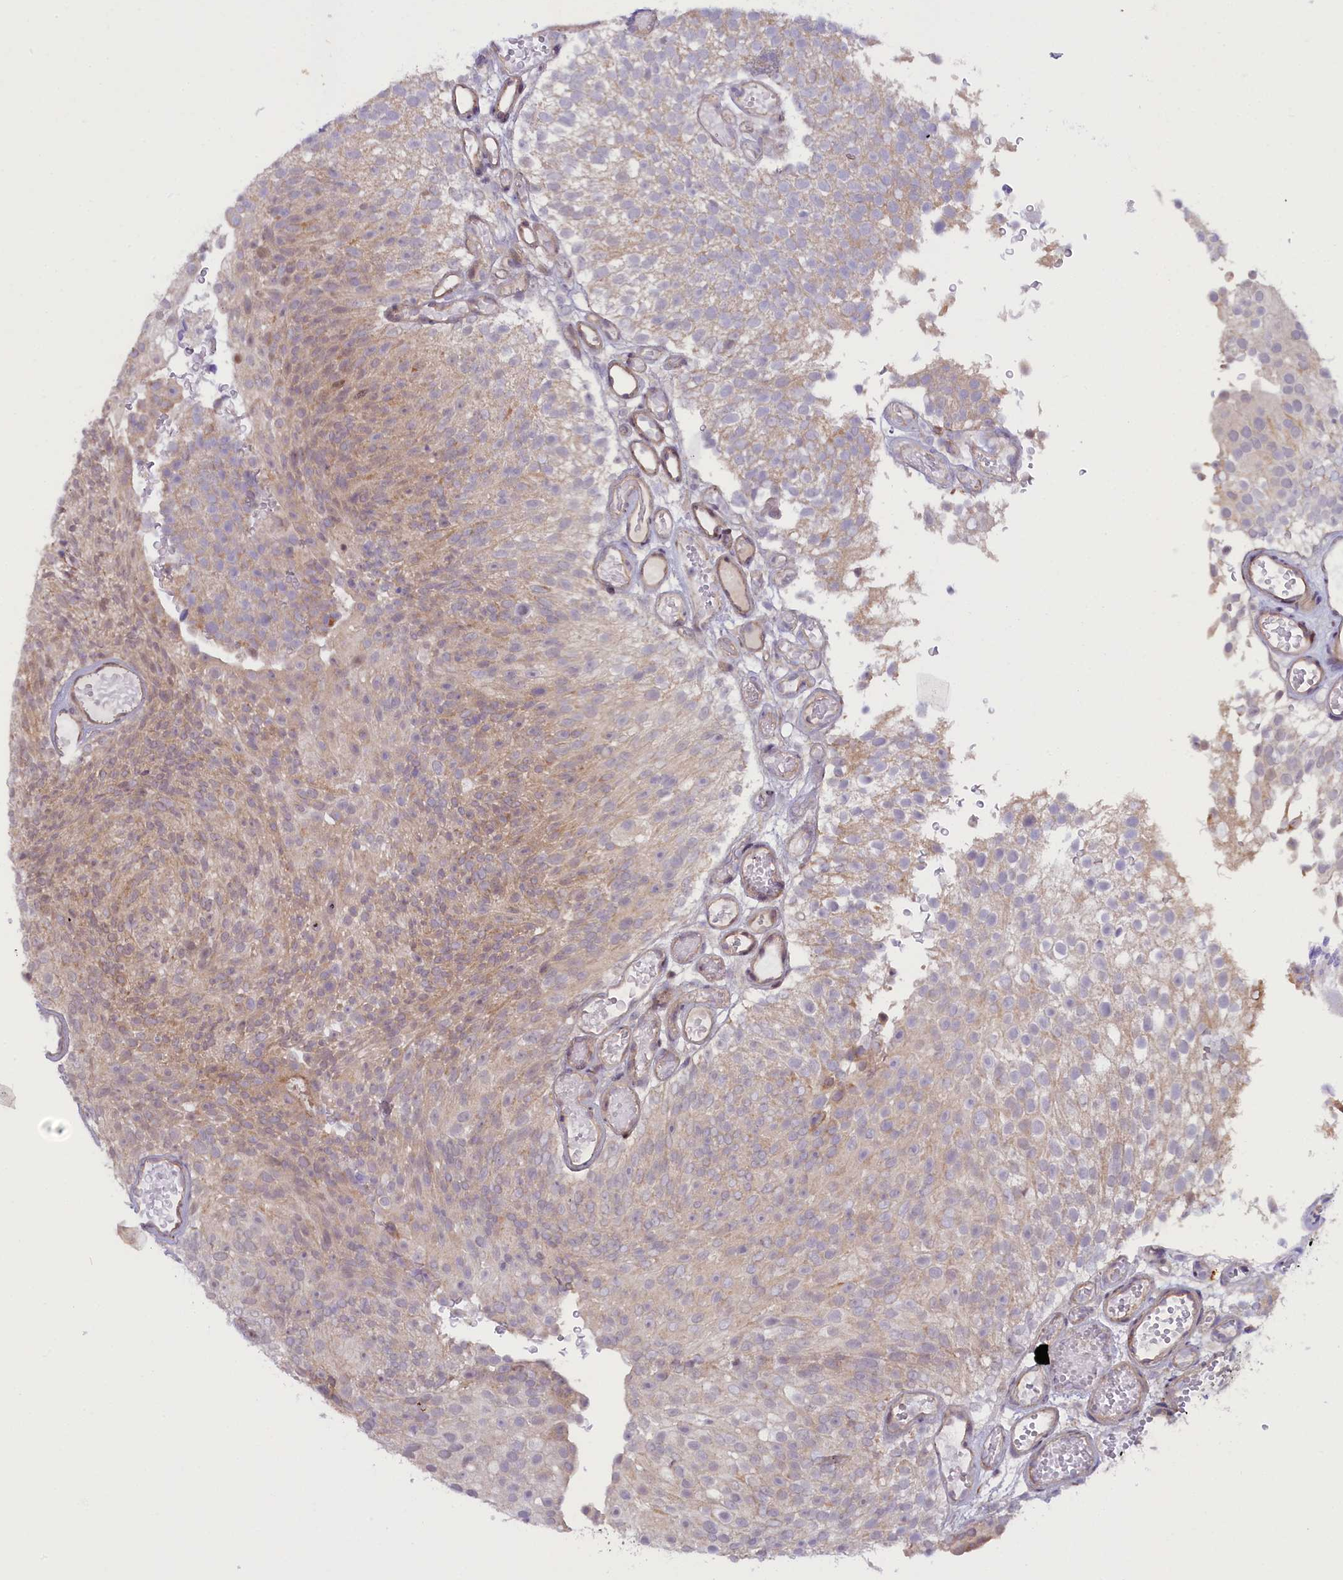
{"staining": {"intensity": "weak", "quantity": "<25%", "location": "nuclear"}, "tissue": "urothelial cancer", "cell_type": "Tumor cells", "image_type": "cancer", "snomed": [{"axis": "morphology", "description": "Urothelial carcinoma, Low grade"}, {"axis": "topography", "description": "Urinary bladder"}], "caption": "An IHC histopathology image of urothelial cancer is shown. There is no staining in tumor cells of urothelial cancer.", "gene": "CCL23", "patient": {"sex": "male", "age": 78}}